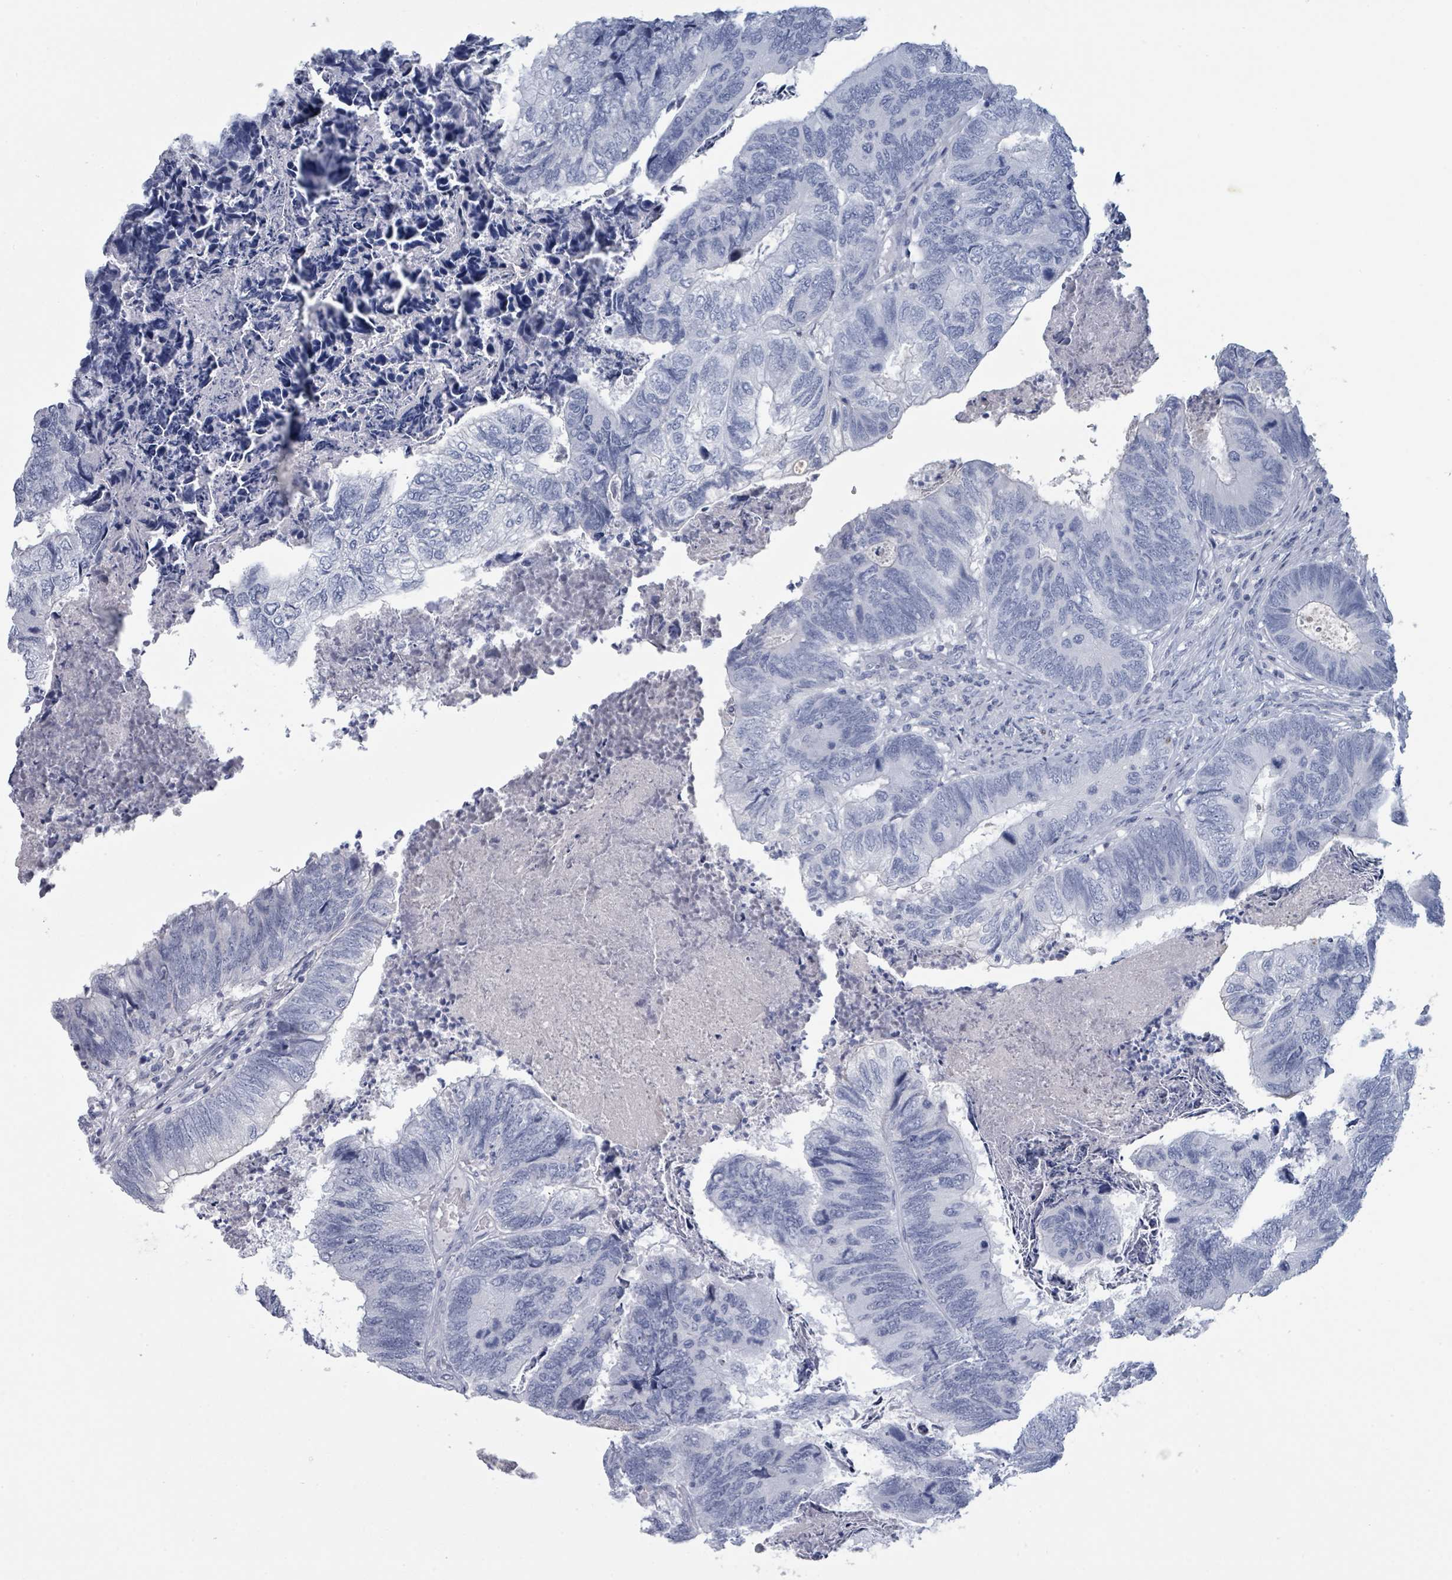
{"staining": {"intensity": "negative", "quantity": "none", "location": "none"}, "tissue": "colorectal cancer", "cell_type": "Tumor cells", "image_type": "cancer", "snomed": [{"axis": "morphology", "description": "Adenocarcinoma, NOS"}, {"axis": "topography", "description": "Colon"}], "caption": "Tumor cells are negative for brown protein staining in colorectal cancer (adenocarcinoma).", "gene": "VPS13D", "patient": {"sex": "female", "age": 67}}